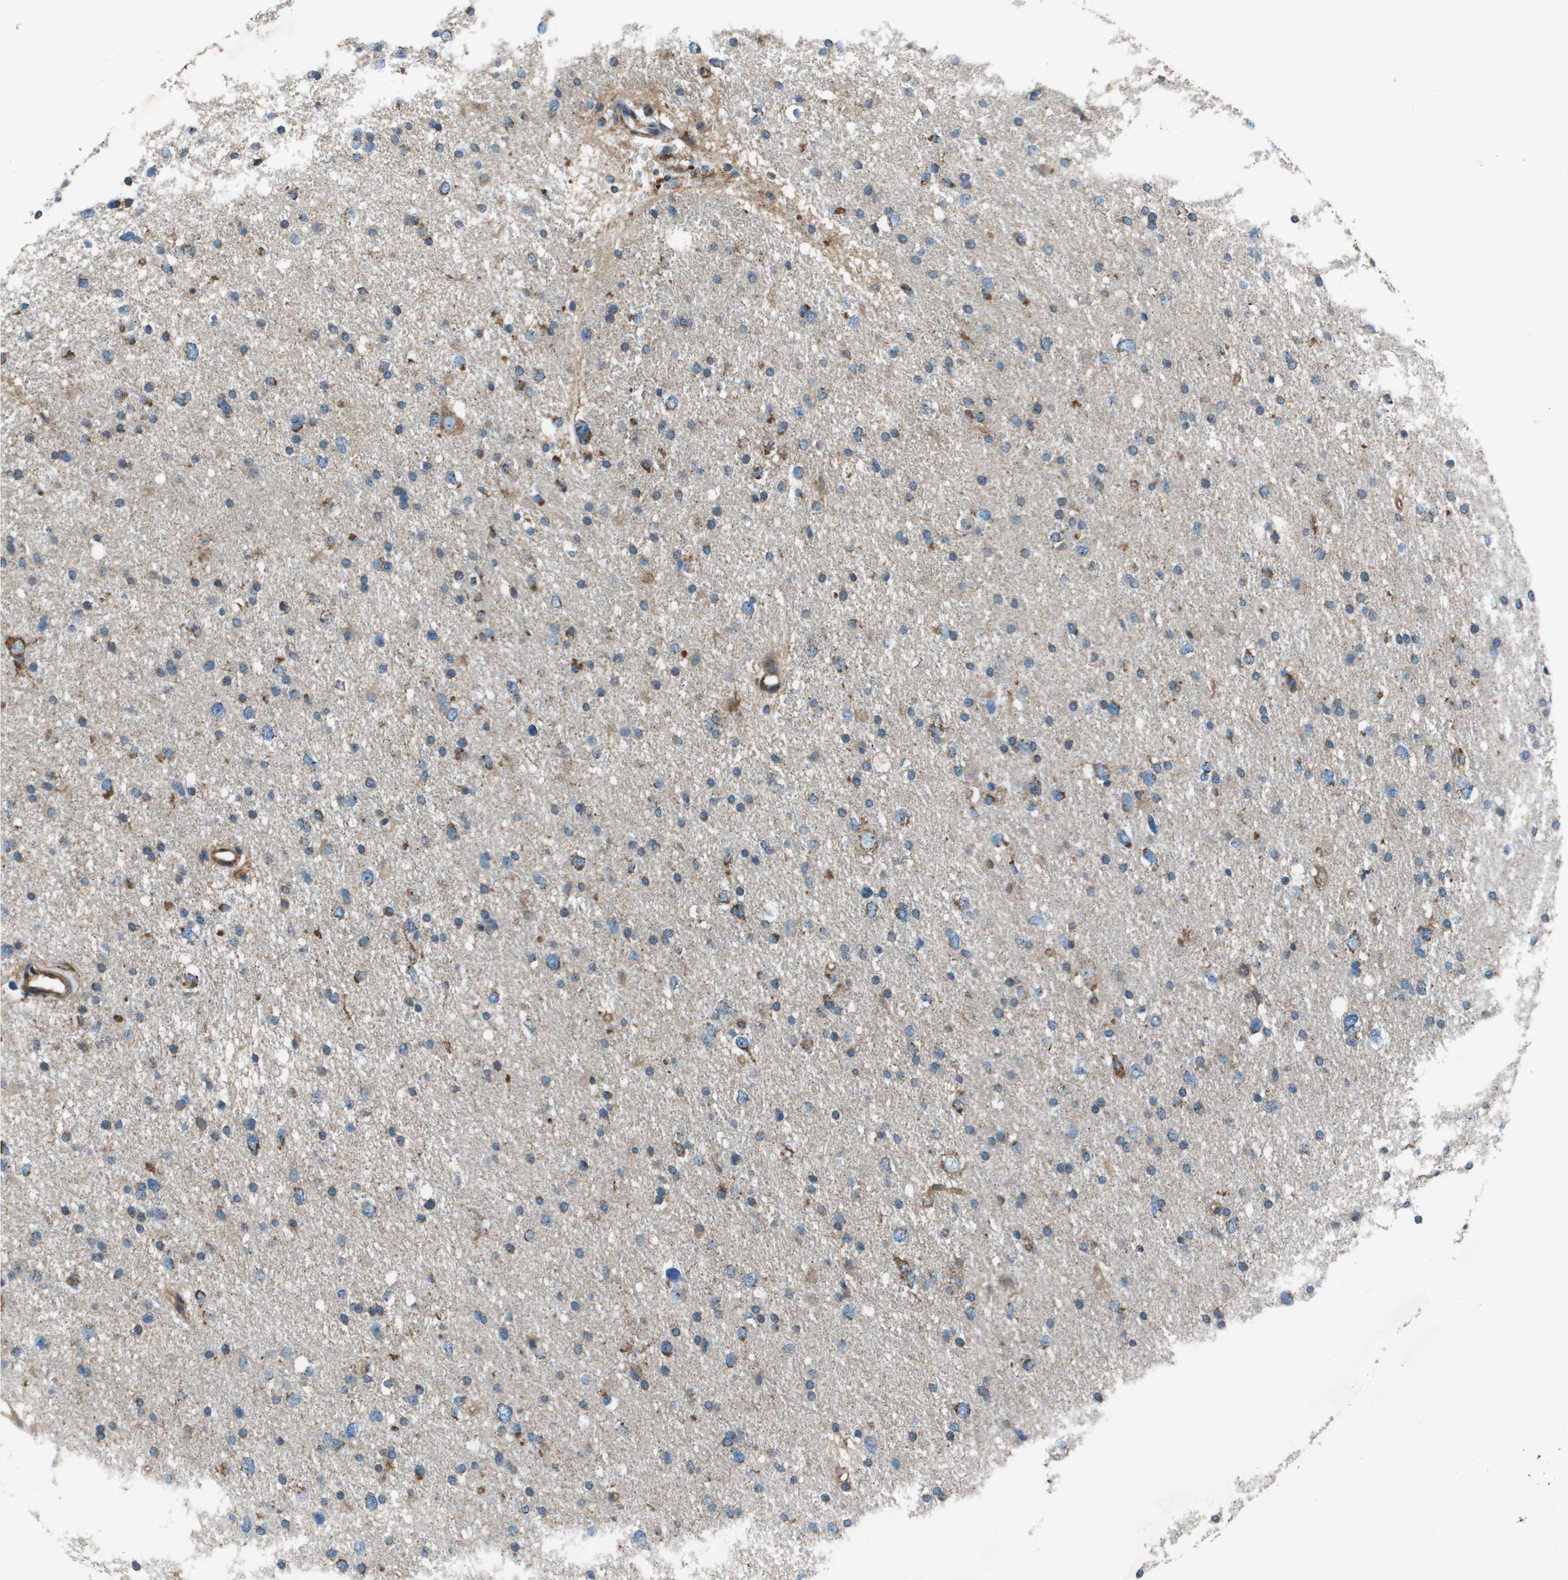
{"staining": {"intensity": "moderate", "quantity": "25%-75%", "location": "cytoplasmic/membranous"}, "tissue": "glioma", "cell_type": "Tumor cells", "image_type": "cancer", "snomed": [{"axis": "morphology", "description": "Glioma, malignant, Low grade"}, {"axis": "topography", "description": "Brain"}], "caption": "Protein staining demonstrates moderate cytoplasmic/membranous positivity in approximately 25%-75% of tumor cells in glioma.", "gene": "TMEM51", "patient": {"sex": "female", "age": 37}}